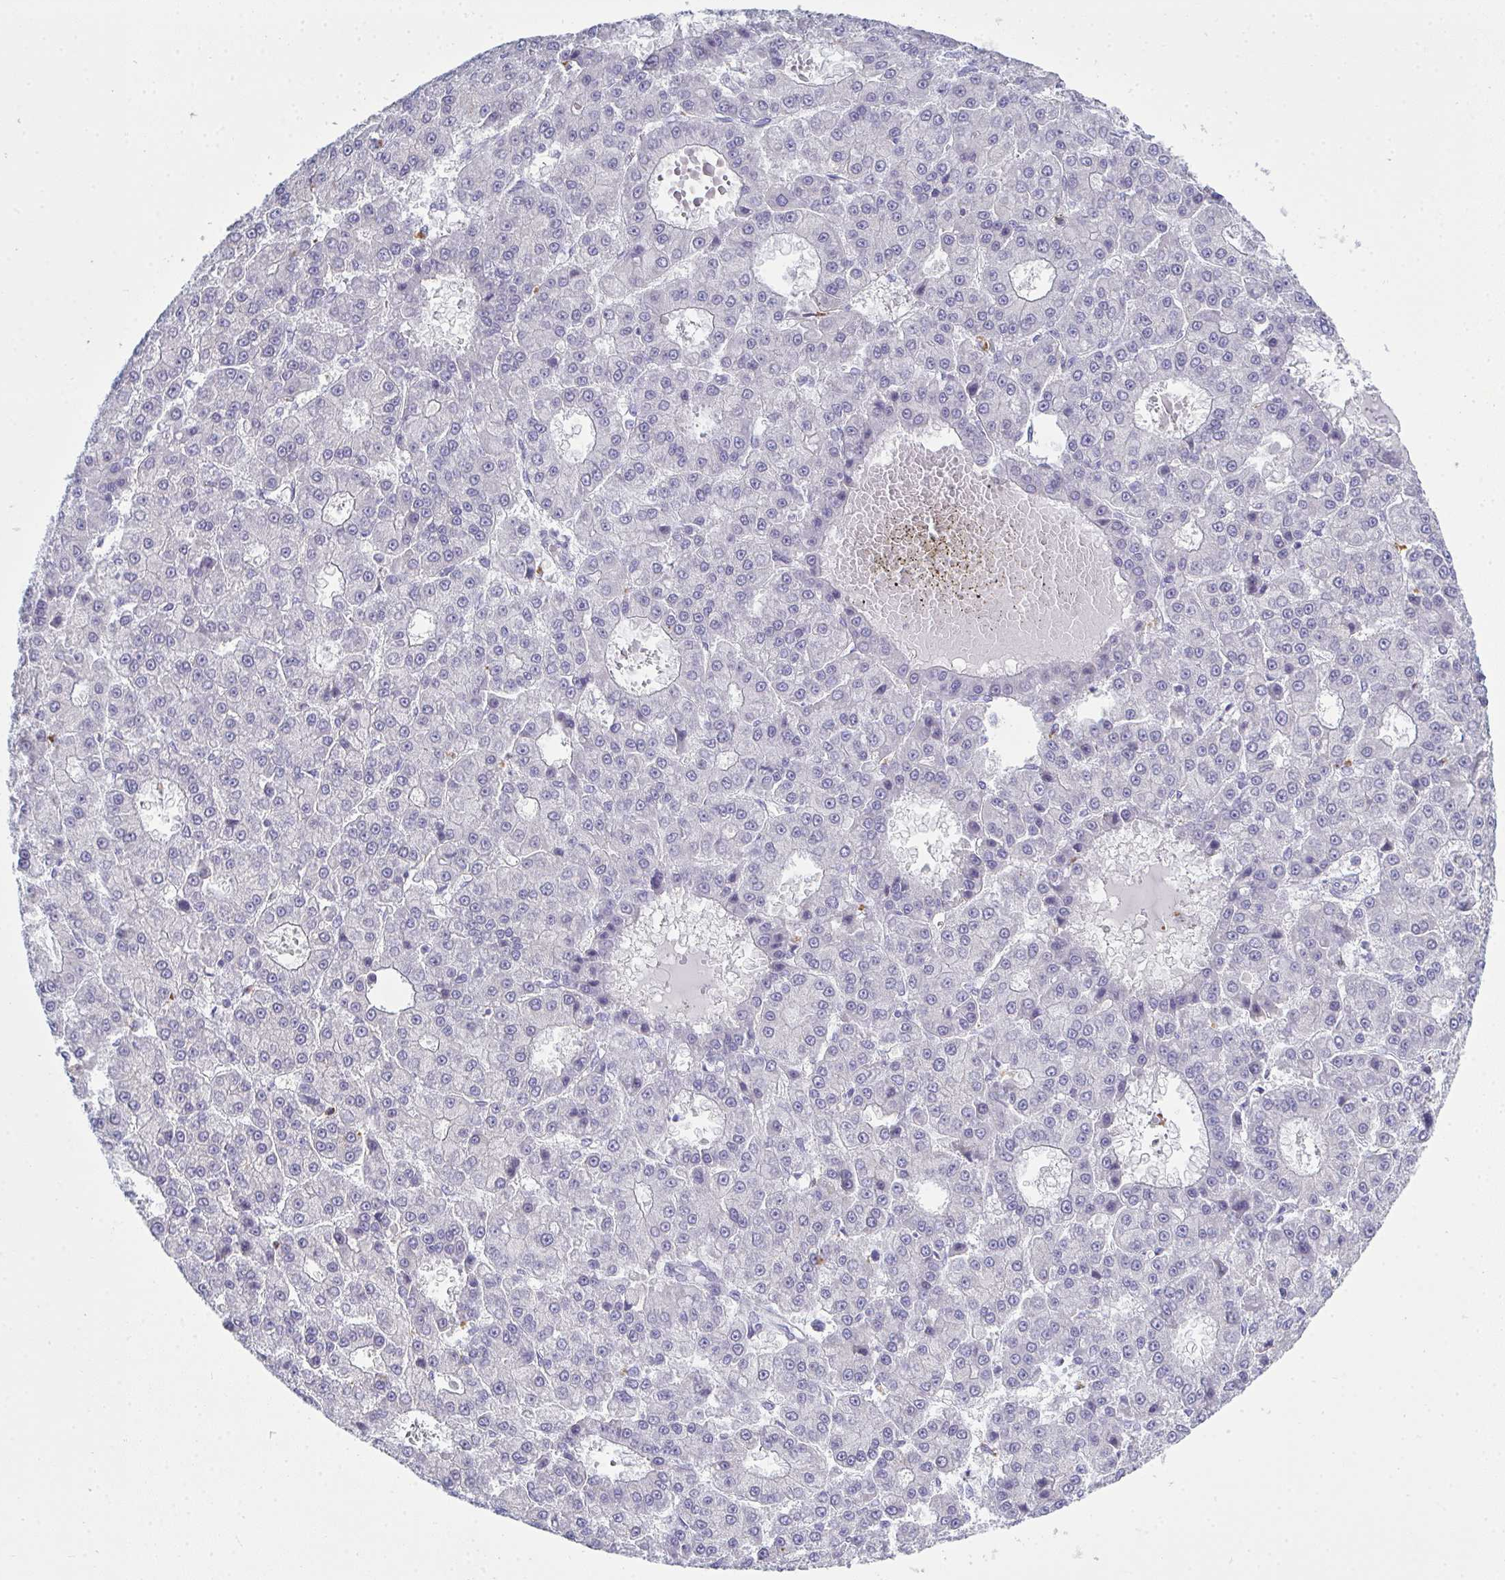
{"staining": {"intensity": "negative", "quantity": "none", "location": "none"}, "tissue": "liver cancer", "cell_type": "Tumor cells", "image_type": "cancer", "snomed": [{"axis": "morphology", "description": "Carcinoma, Hepatocellular, NOS"}, {"axis": "topography", "description": "Liver"}], "caption": "Immunohistochemical staining of human liver cancer (hepatocellular carcinoma) demonstrates no significant positivity in tumor cells.", "gene": "SERPINB10", "patient": {"sex": "male", "age": 70}}